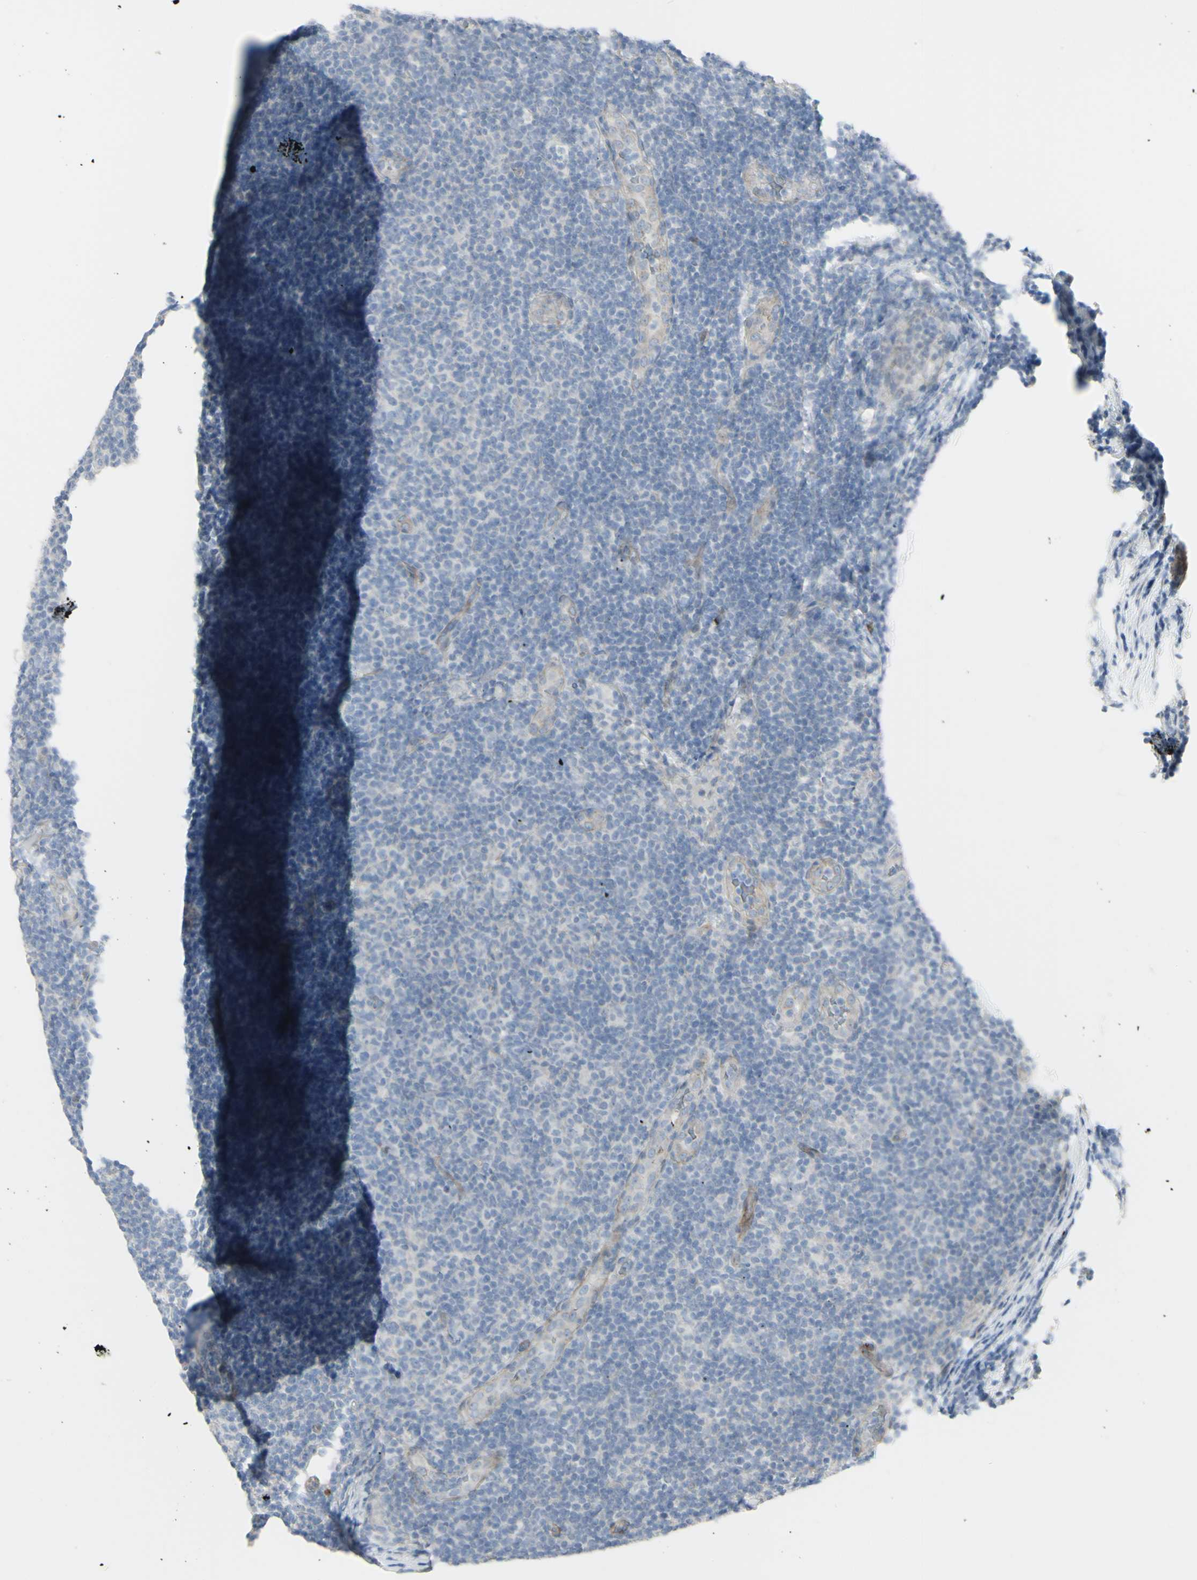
{"staining": {"intensity": "negative", "quantity": "none", "location": "none"}, "tissue": "lymphoma", "cell_type": "Tumor cells", "image_type": "cancer", "snomed": [{"axis": "morphology", "description": "Malignant lymphoma, non-Hodgkin's type, Low grade"}, {"axis": "topography", "description": "Lymph node"}], "caption": "Tumor cells show no significant protein positivity in lymphoma.", "gene": "NDST4", "patient": {"sex": "male", "age": 83}}